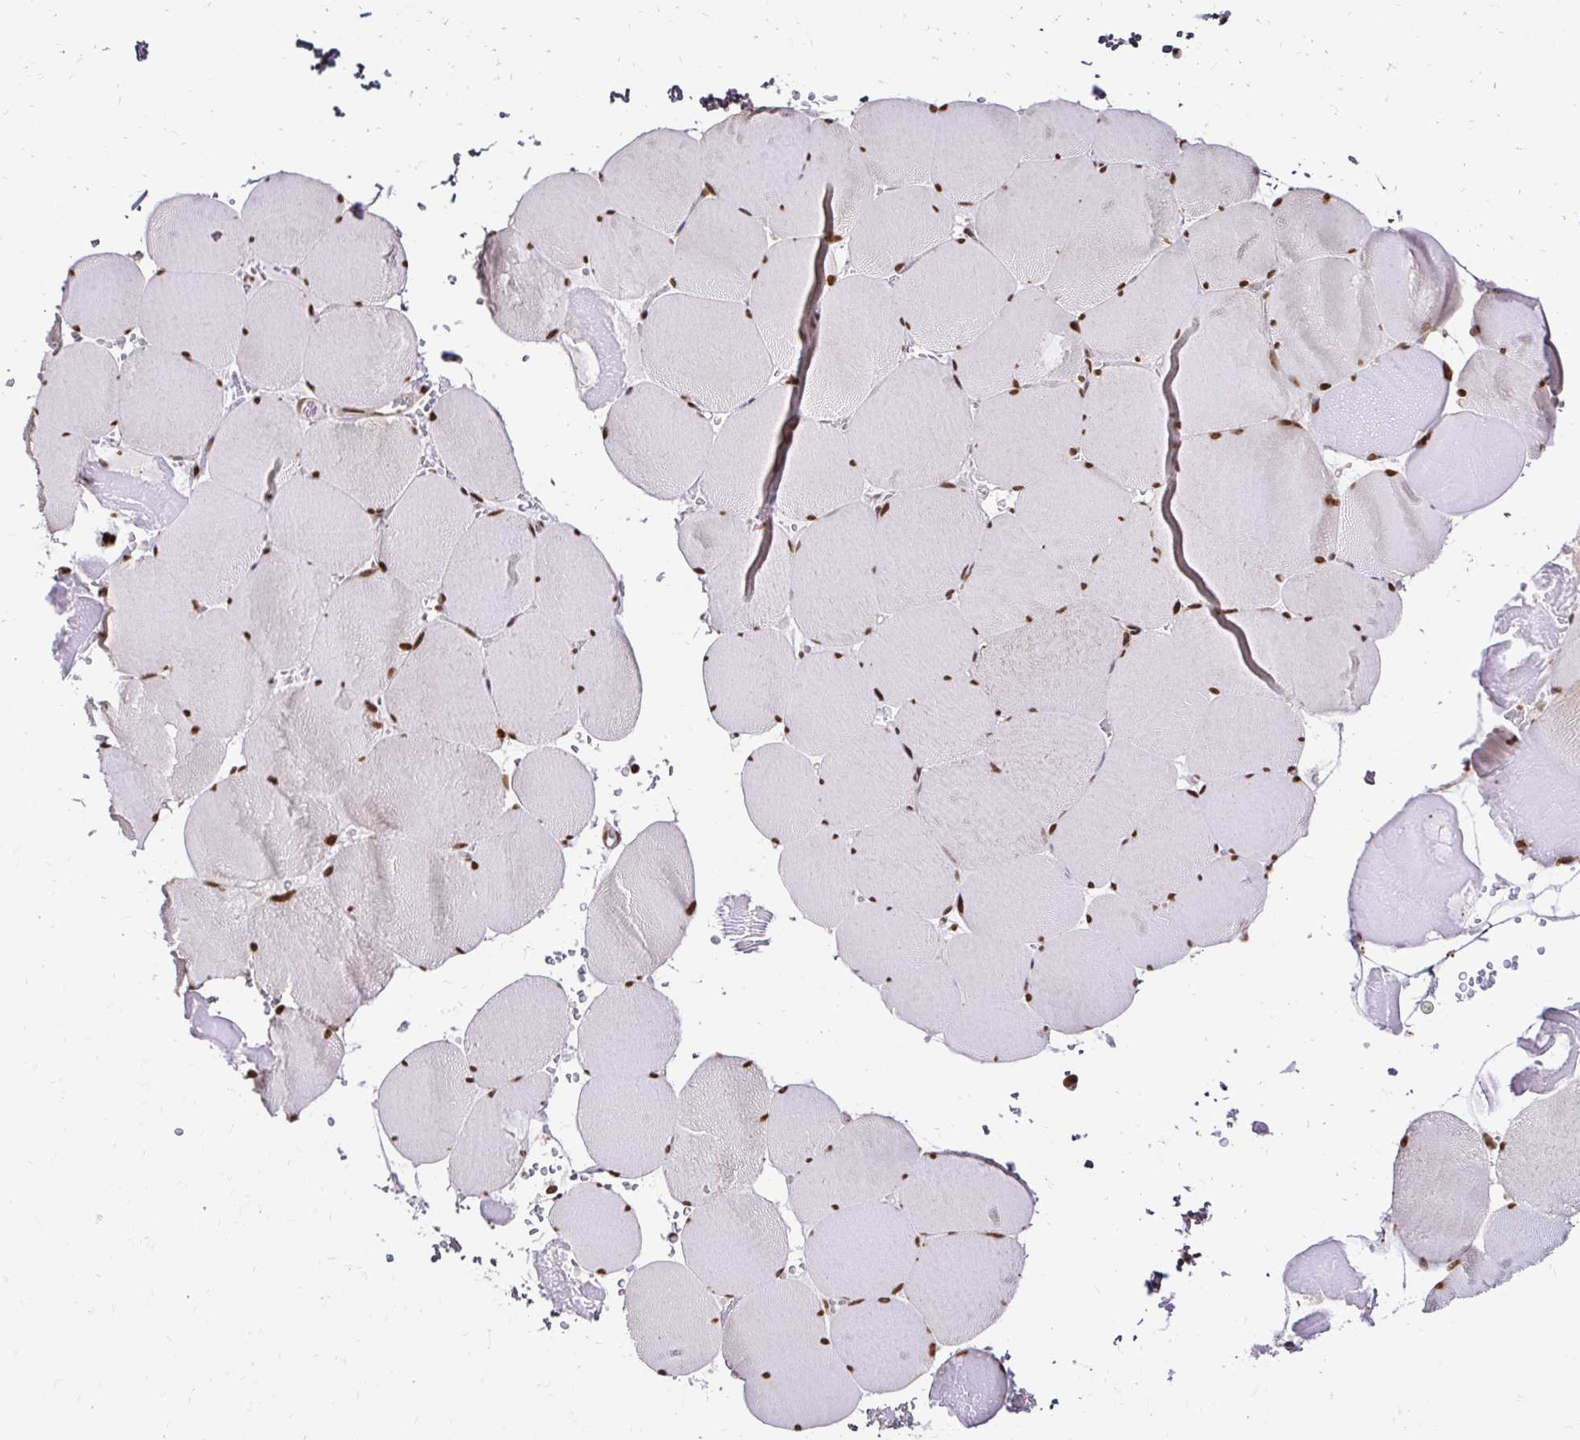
{"staining": {"intensity": "moderate", "quantity": "25%-75%", "location": "nuclear"}, "tissue": "skeletal muscle", "cell_type": "Myocytes", "image_type": "normal", "snomed": [{"axis": "morphology", "description": "Normal tissue, NOS"}, {"axis": "topography", "description": "Skeletal muscle"}, {"axis": "topography", "description": "Head-Neck"}], "caption": "Myocytes reveal moderate nuclear positivity in about 25%-75% of cells in normal skeletal muscle. Ihc stains the protein in brown and the nuclei are stained blue.", "gene": "GLYR1", "patient": {"sex": "male", "age": 66}}